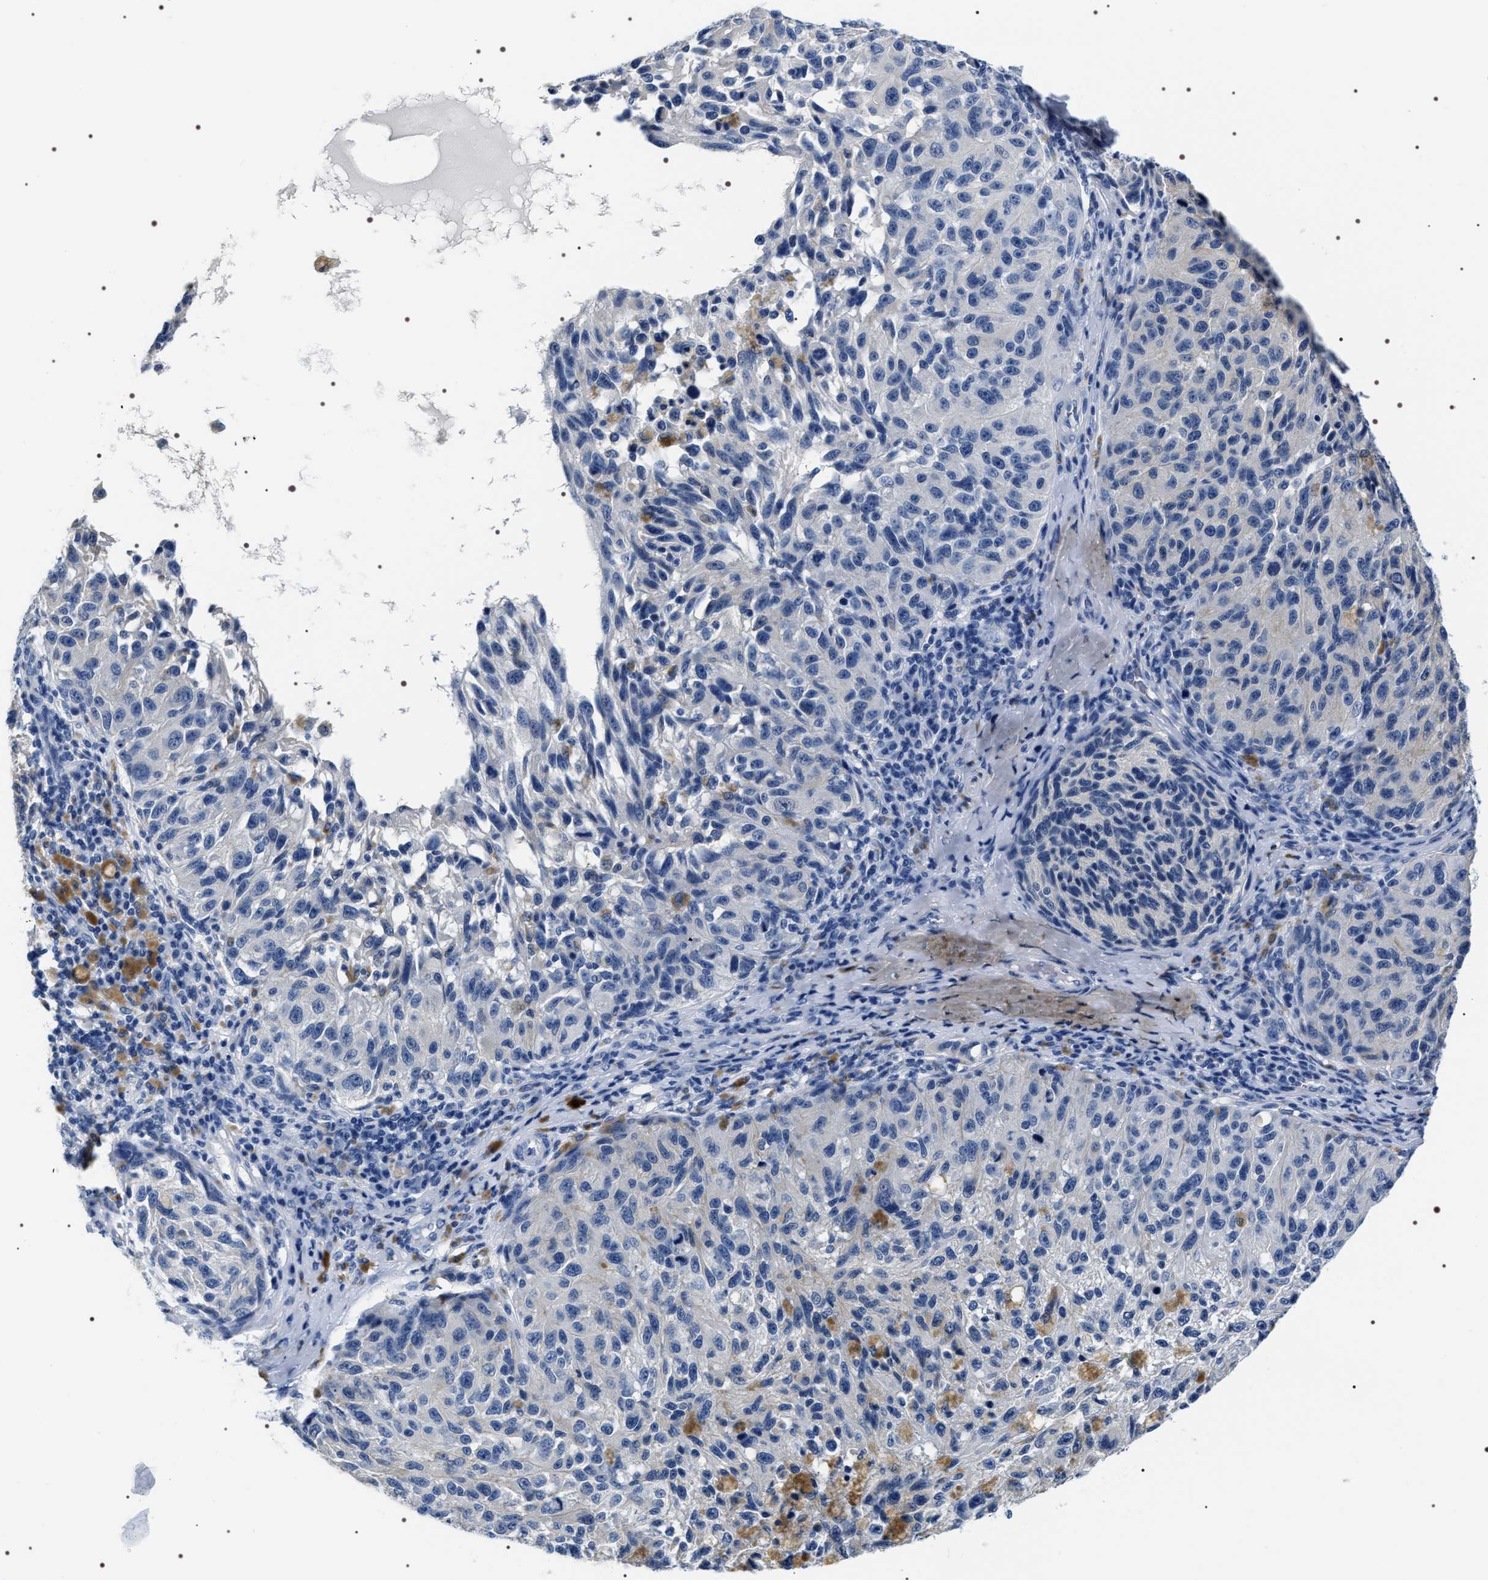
{"staining": {"intensity": "negative", "quantity": "none", "location": "none"}, "tissue": "melanoma", "cell_type": "Tumor cells", "image_type": "cancer", "snomed": [{"axis": "morphology", "description": "Malignant melanoma, NOS"}, {"axis": "topography", "description": "Skin"}], "caption": "Micrograph shows no significant protein staining in tumor cells of melanoma.", "gene": "ADH4", "patient": {"sex": "female", "age": 73}}